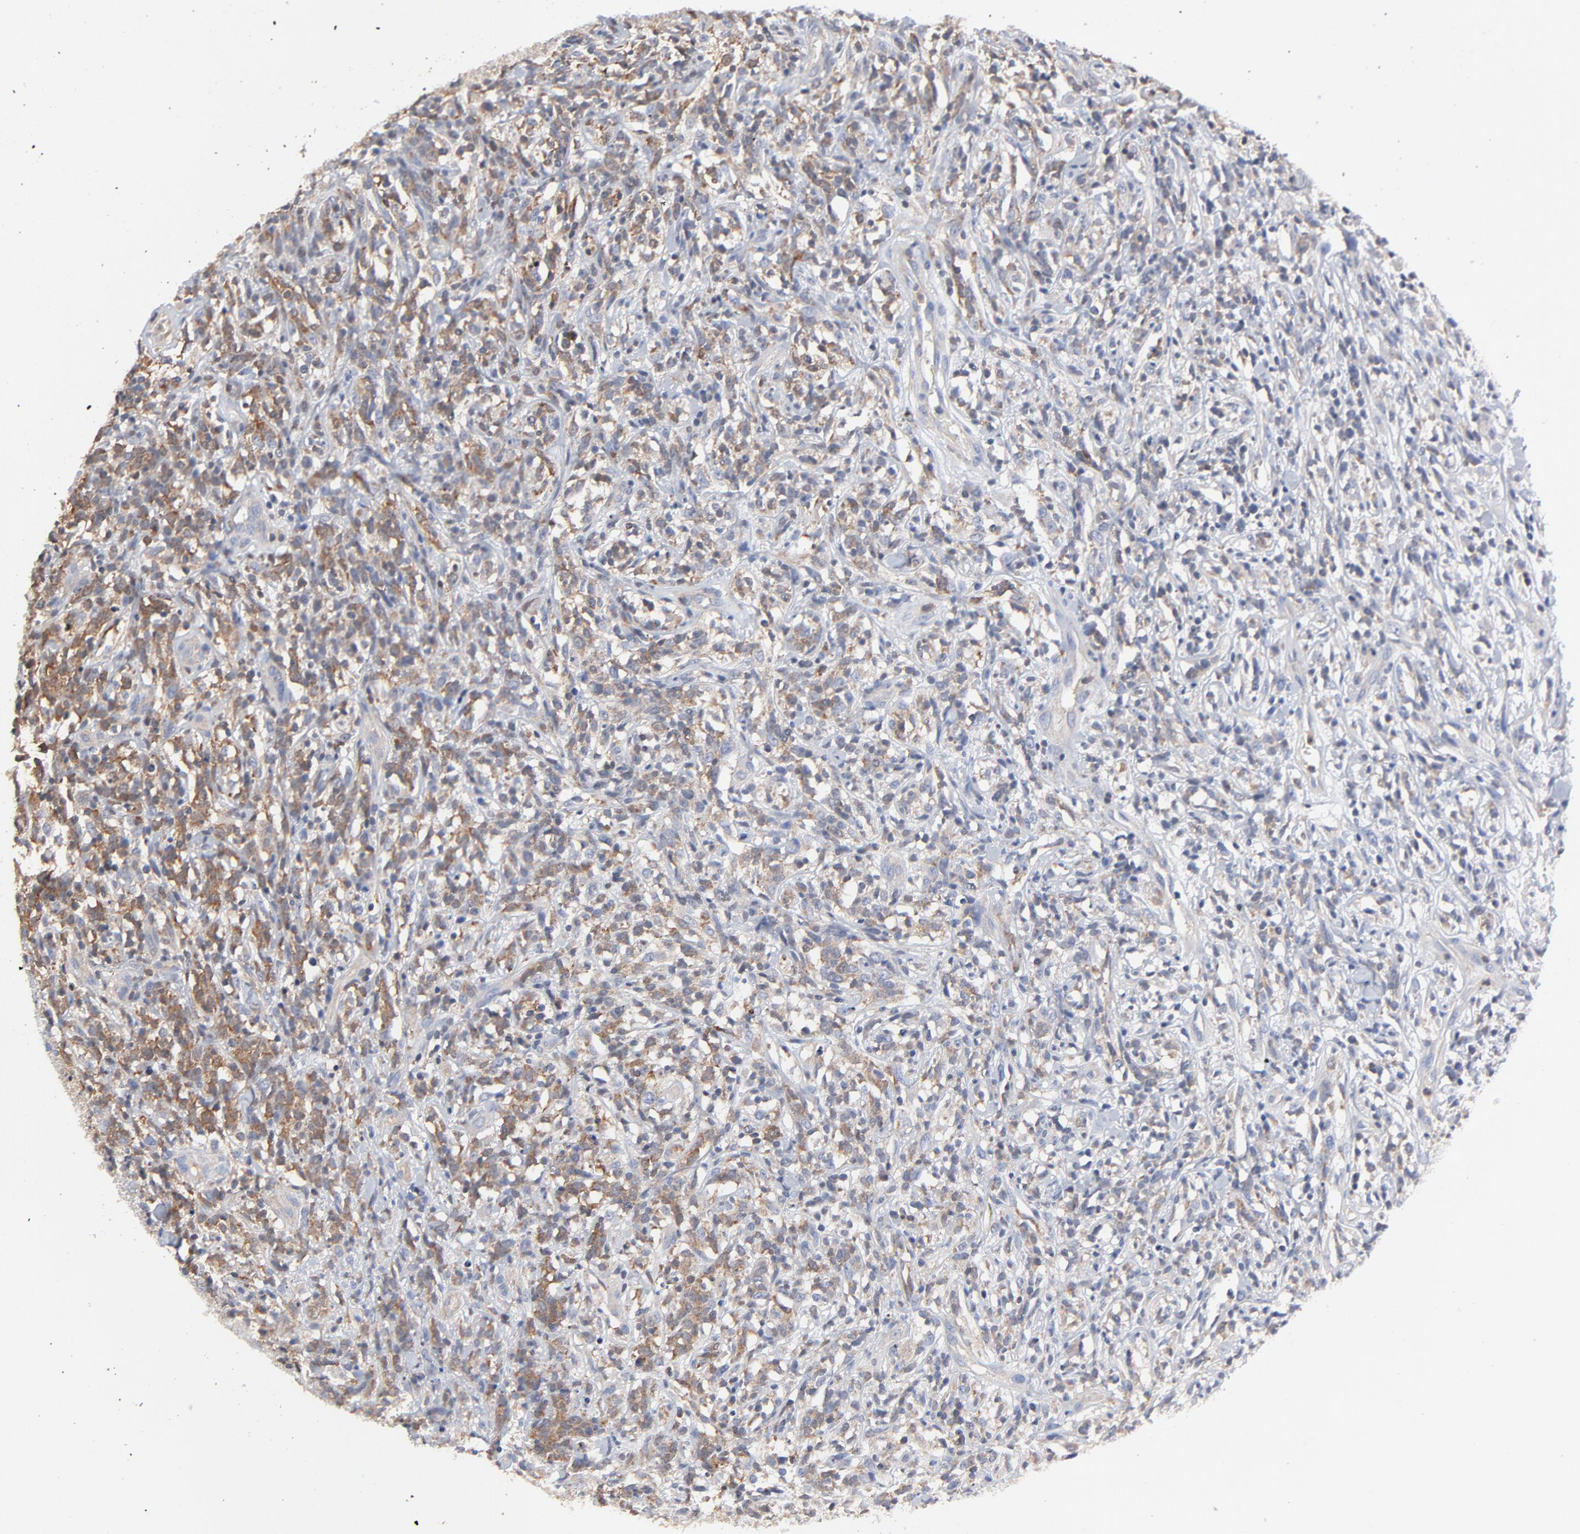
{"staining": {"intensity": "weak", "quantity": "25%-75%", "location": "cytoplasmic/membranous"}, "tissue": "lymphoma", "cell_type": "Tumor cells", "image_type": "cancer", "snomed": [{"axis": "morphology", "description": "Malignant lymphoma, non-Hodgkin's type, High grade"}, {"axis": "topography", "description": "Lymph node"}], "caption": "A micrograph showing weak cytoplasmic/membranous positivity in about 25%-75% of tumor cells in malignant lymphoma, non-Hodgkin's type (high-grade), as visualized by brown immunohistochemical staining.", "gene": "CAB39L", "patient": {"sex": "female", "age": 73}}